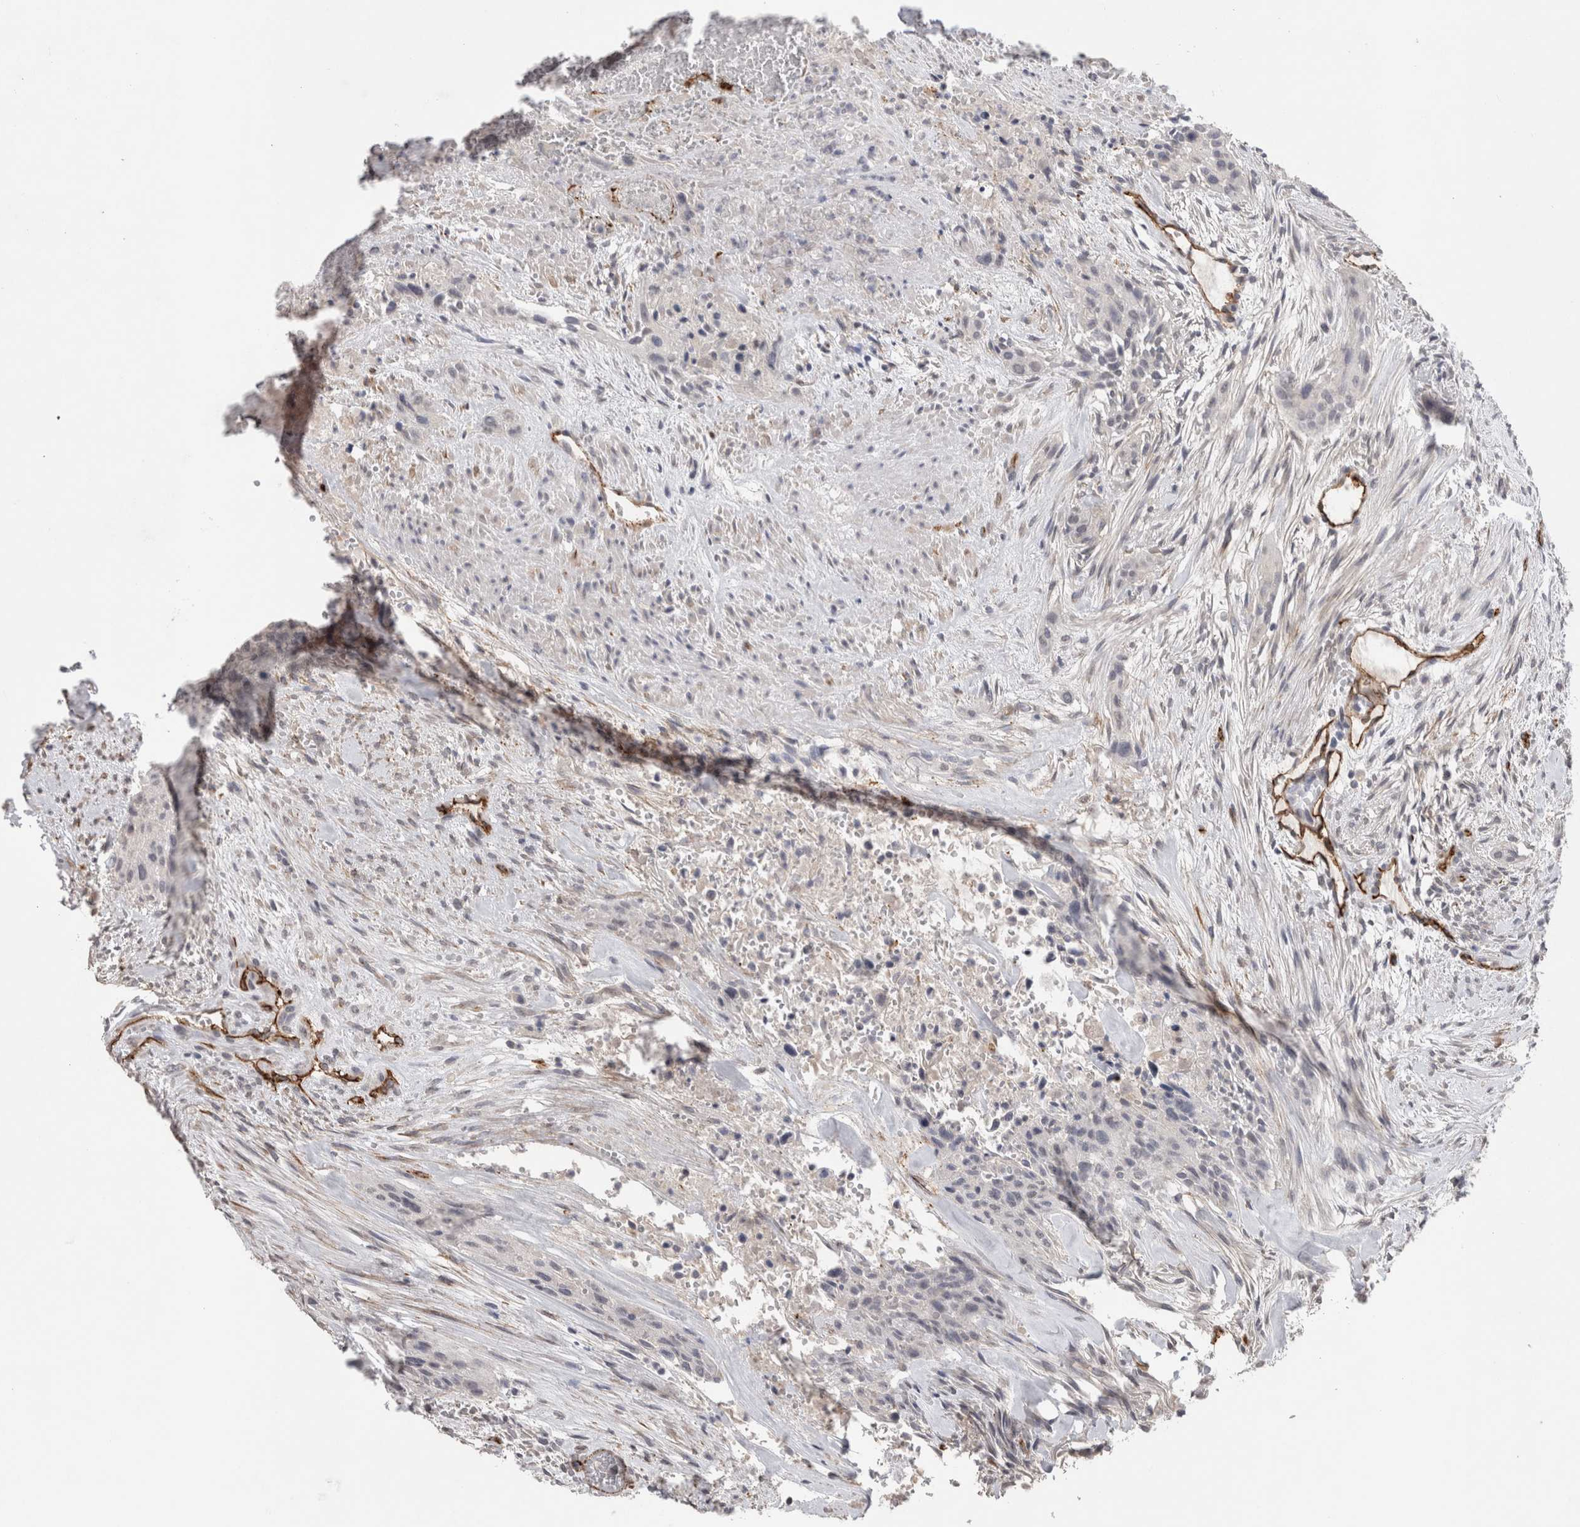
{"staining": {"intensity": "negative", "quantity": "none", "location": "none"}, "tissue": "urothelial cancer", "cell_type": "Tumor cells", "image_type": "cancer", "snomed": [{"axis": "morphology", "description": "Urothelial carcinoma, High grade"}, {"axis": "topography", "description": "Urinary bladder"}], "caption": "A micrograph of high-grade urothelial carcinoma stained for a protein demonstrates no brown staining in tumor cells.", "gene": "CDH13", "patient": {"sex": "male", "age": 35}}